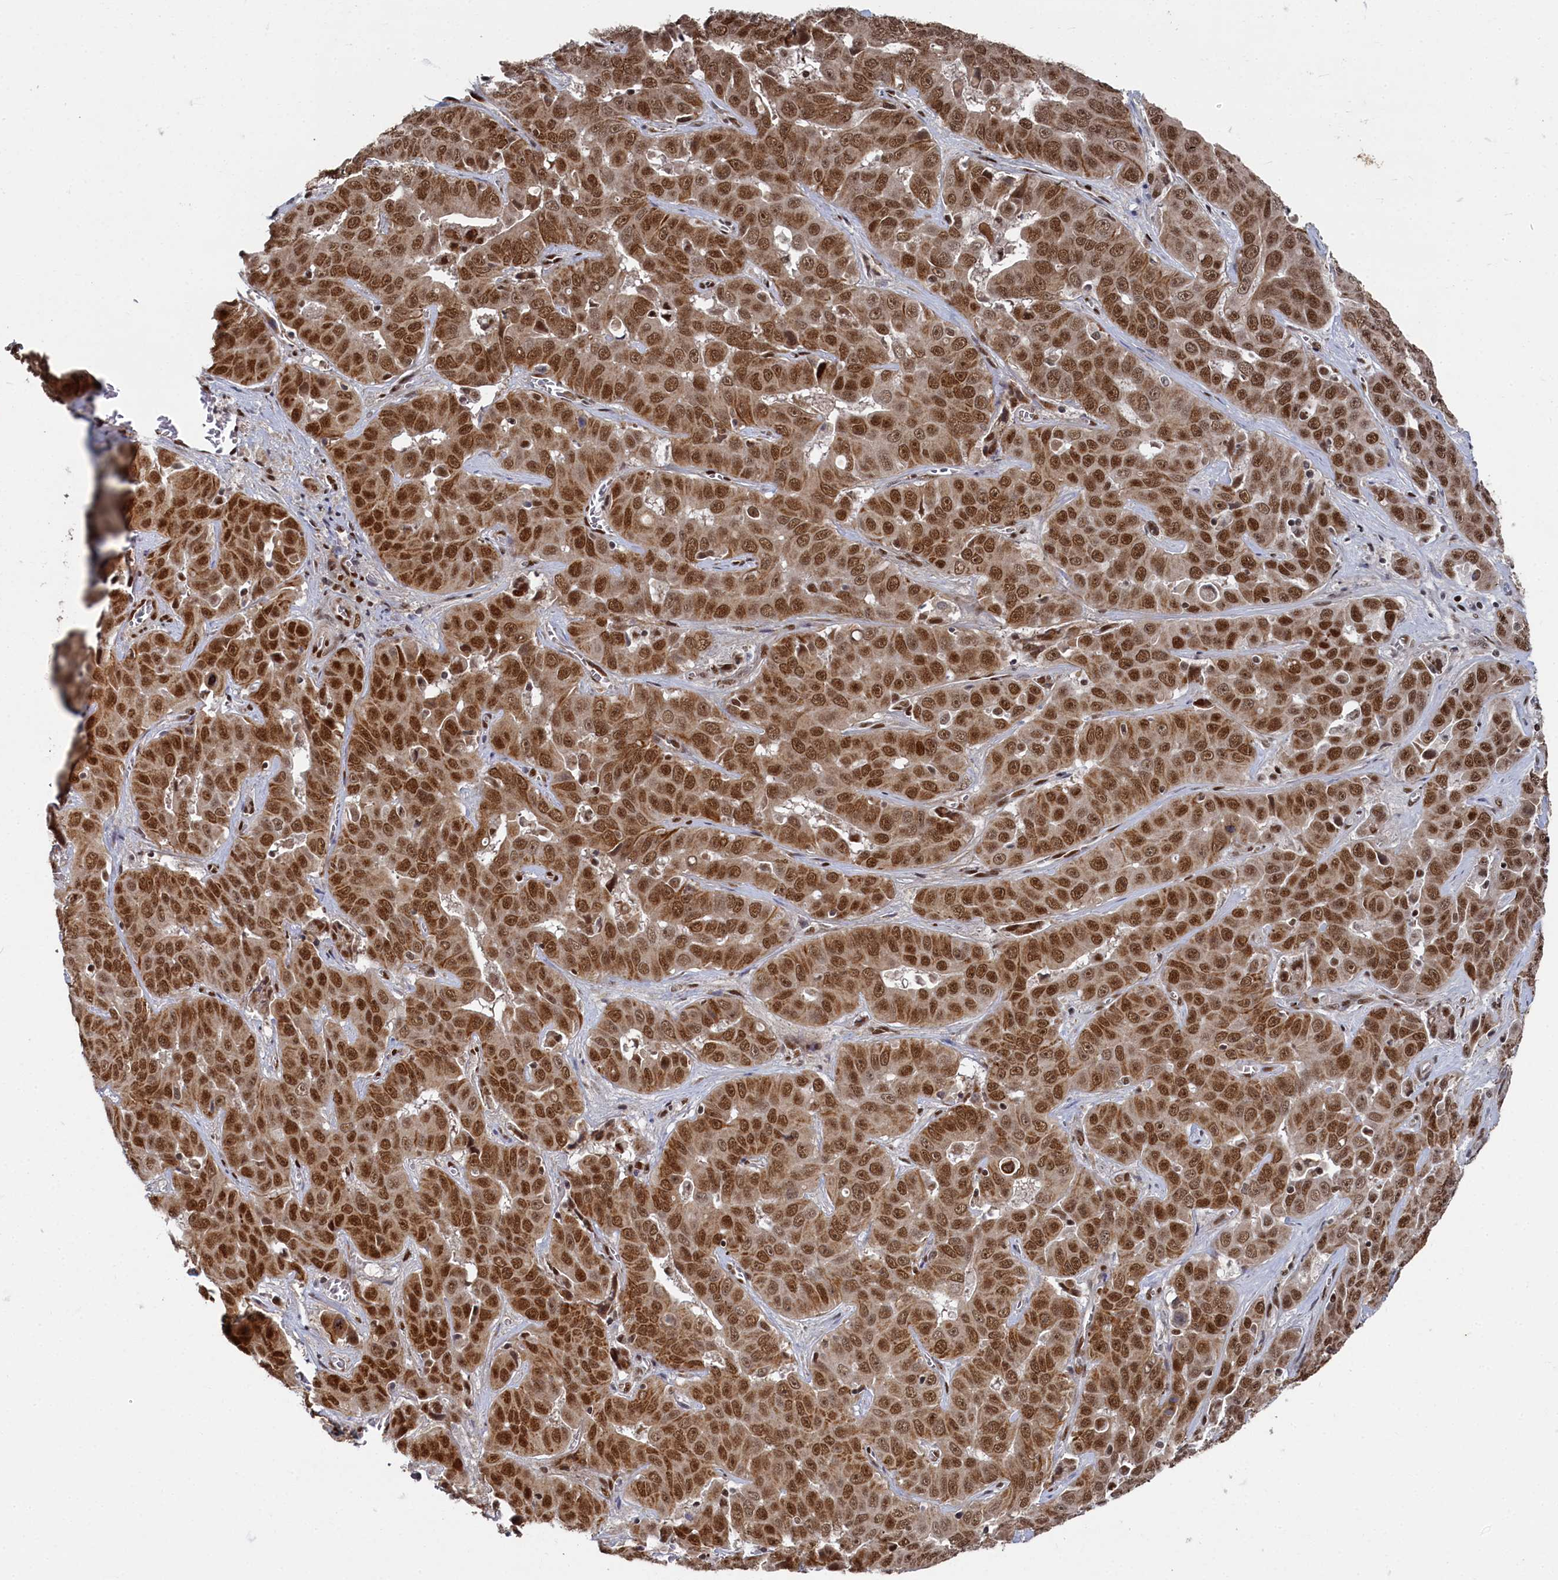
{"staining": {"intensity": "strong", "quantity": ">75%", "location": "cytoplasmic/membranous,nuclear"}, "tissue": "liver cancer", "cell_type": "Tumor cells", "image_type": "cancer", "snomed": [{"axis": "morphology", "description": "Cholangiocarcinoma"}, {"axis": "topography", "description": "Liver"}], "caption": "A histopathology image of human cholangiocarcinoma (liver) stained for a protein exhibits strong cytoplasmic/membranous and nuclear brown staining in tumor cells.", "gene": "BUB3", "patient": {"sex": "female", "age": 52}}